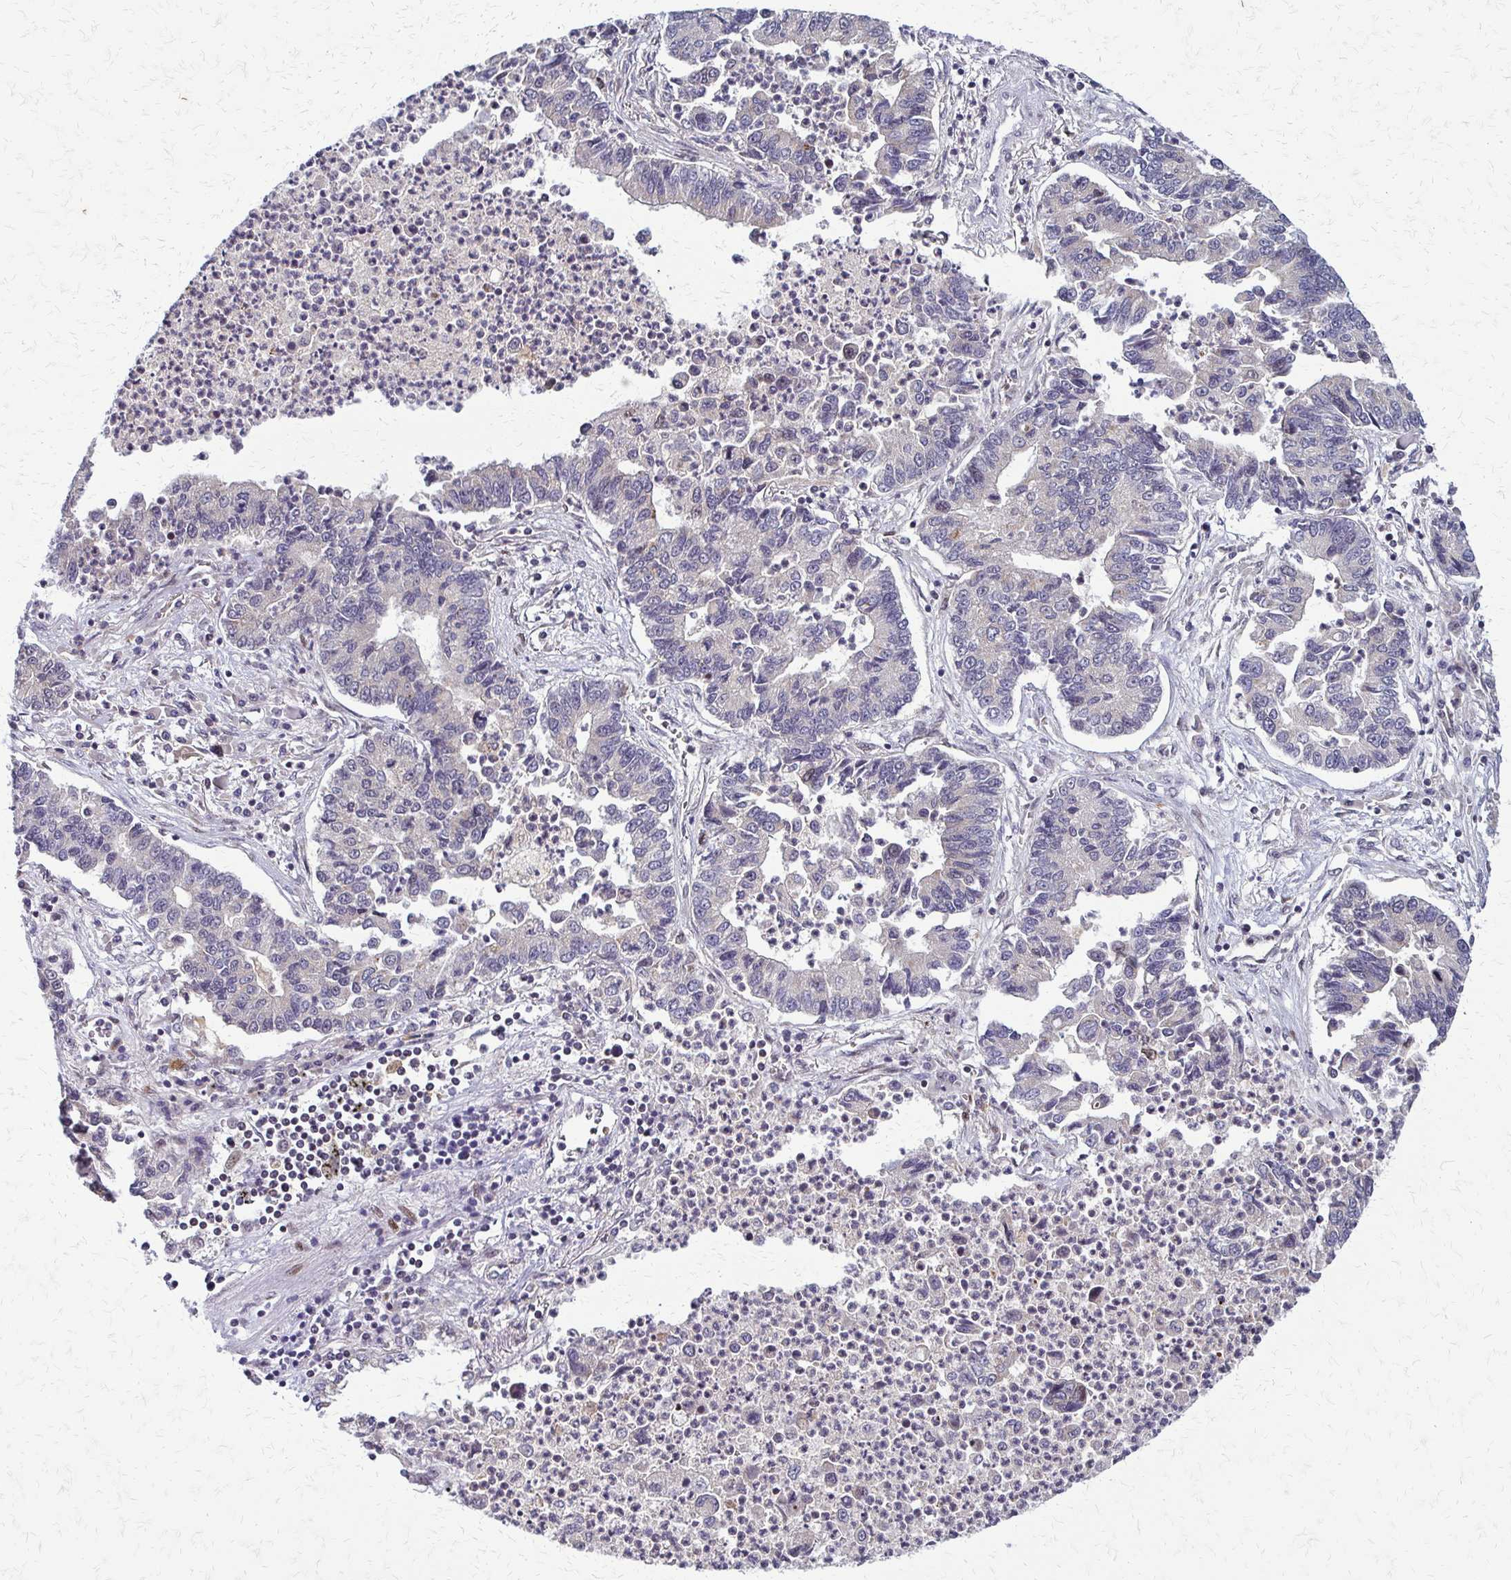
{"staining": {"intensity": "negative", "quantity": "none", "location": "none"}, "tissue": "lung cancer", "cell_type": "Tumor cells", "image_type": "cancer", "snomed": [{"axis": "morphology", "description": "Adenocarcinoma, NOS"}, {"axis": "topography", "description": "Lung"}], "caption": "This is an immunohistochemistry histopathology image of human lung adenocarcinoma. There is no positivity in tumor cells.", "gene": "TRIR", "patient": {"sex": "female", "age": 57}}